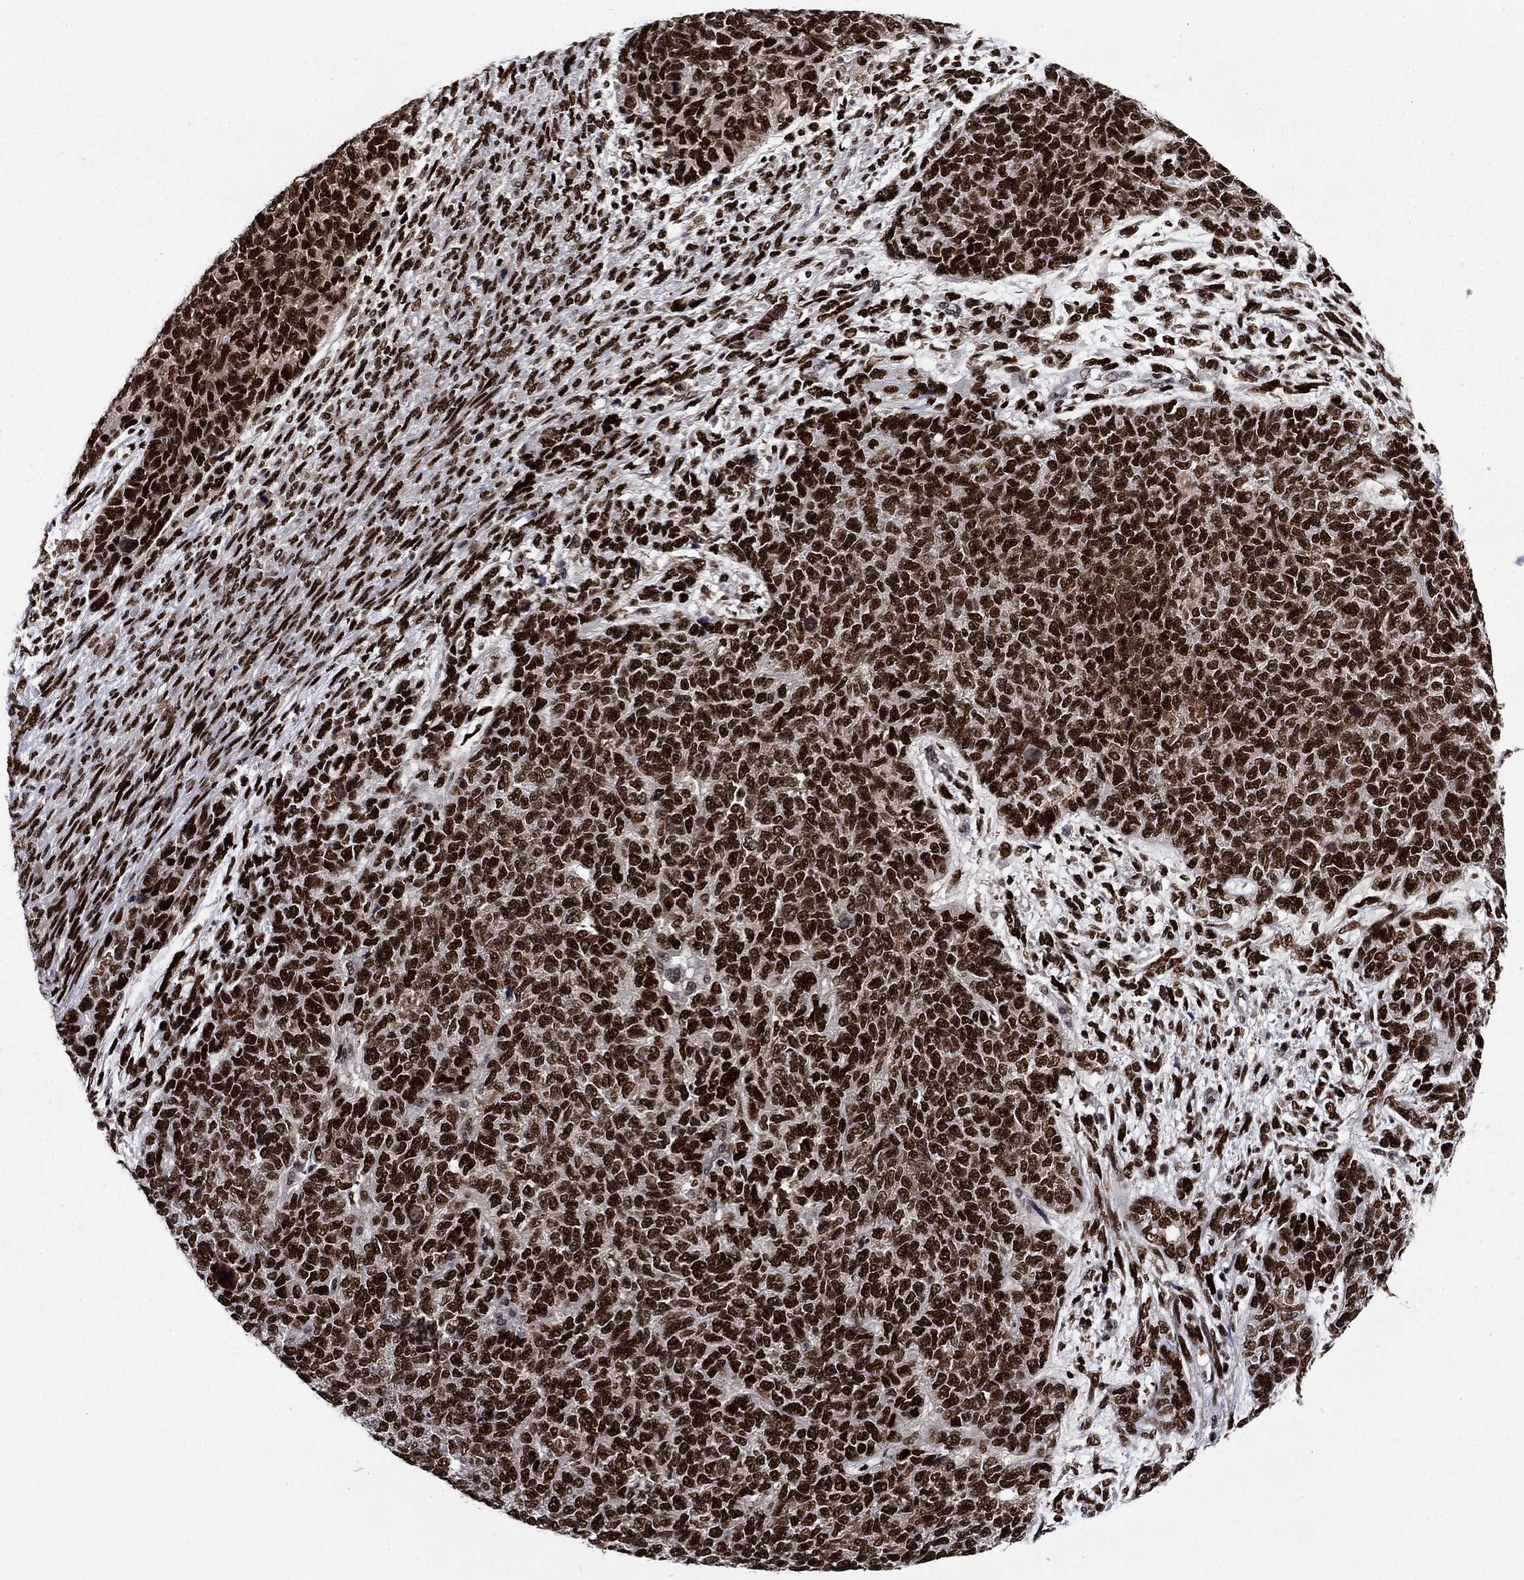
{"staining": {"intensity": "strong", "quantity": ">75%", "location": "nuclear"}, "tissue": "cervical cancer", "cell_type": "Tumor cells", "image_type": "cancer", "snomed": [{"axis": "morphology", "description": "Squamous cell carcinoma, NOS"}, {"axis": "topography", "description": "Cervix"}], "caption": "Cervical cancer tissue shows strong nuclear positivity in about >75% of tumor cells", "gene": "RPRD1B", "patient": {"sex": "female", "age": 63}}